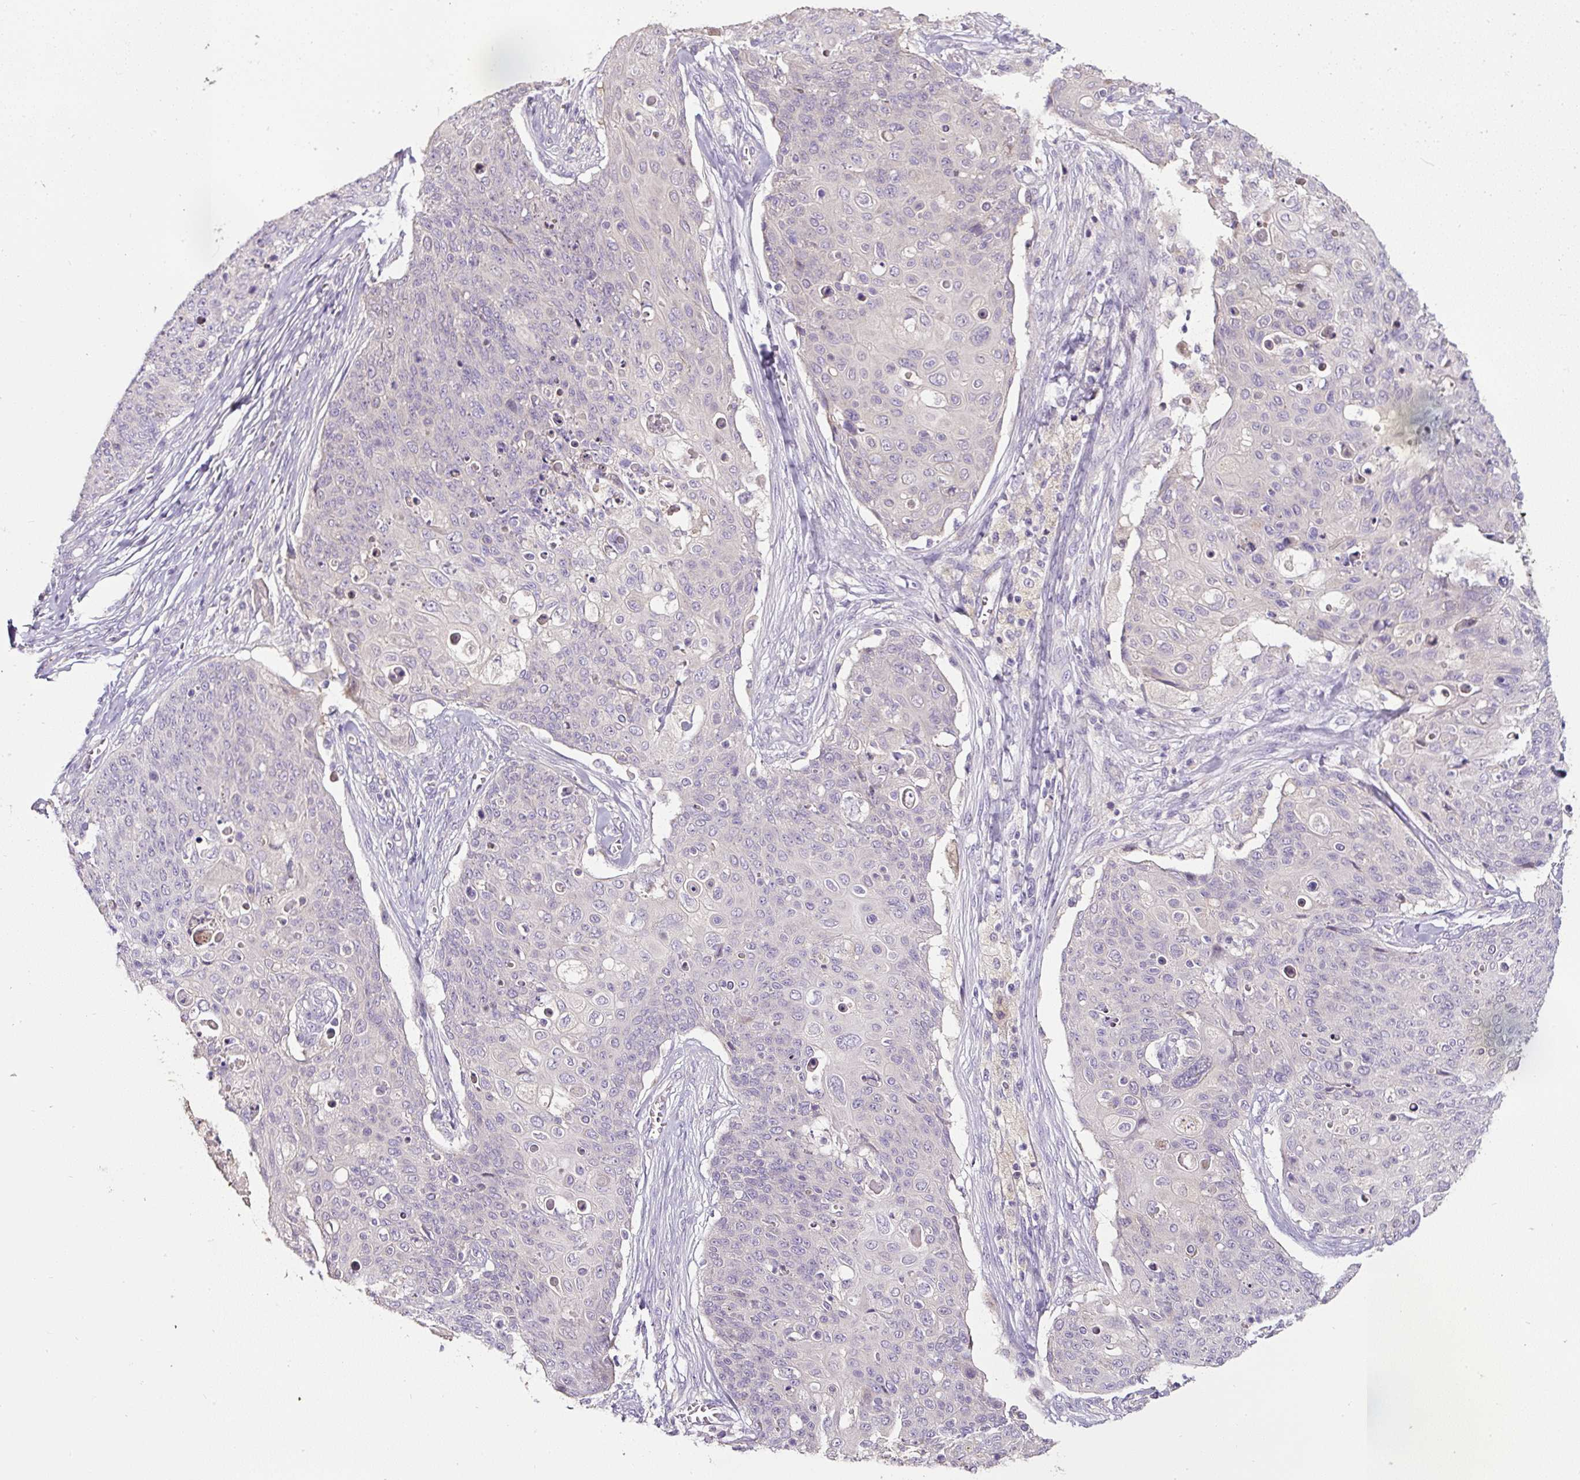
{"staining": {"intensity": "negative", "quantity": "none", "location": "none"}, "tissue": "skin cancer", "cell_type": "Tumor cells", "image_type": "cancer", "snomed": [{"axis": "morphology", "description": "Squamous cell carcinoma, NOS"}, {"axis": "topography", "description": "Skin"}, {"axis": "topography", "description": "Vulva"}], "caption": "Squamous cell carcinoma (skin) was stained to show a protein in brown. There is no significant positivity in tumor cells.", "gene": "HPS4", "patient": {"sex": "female", "age": 85}}